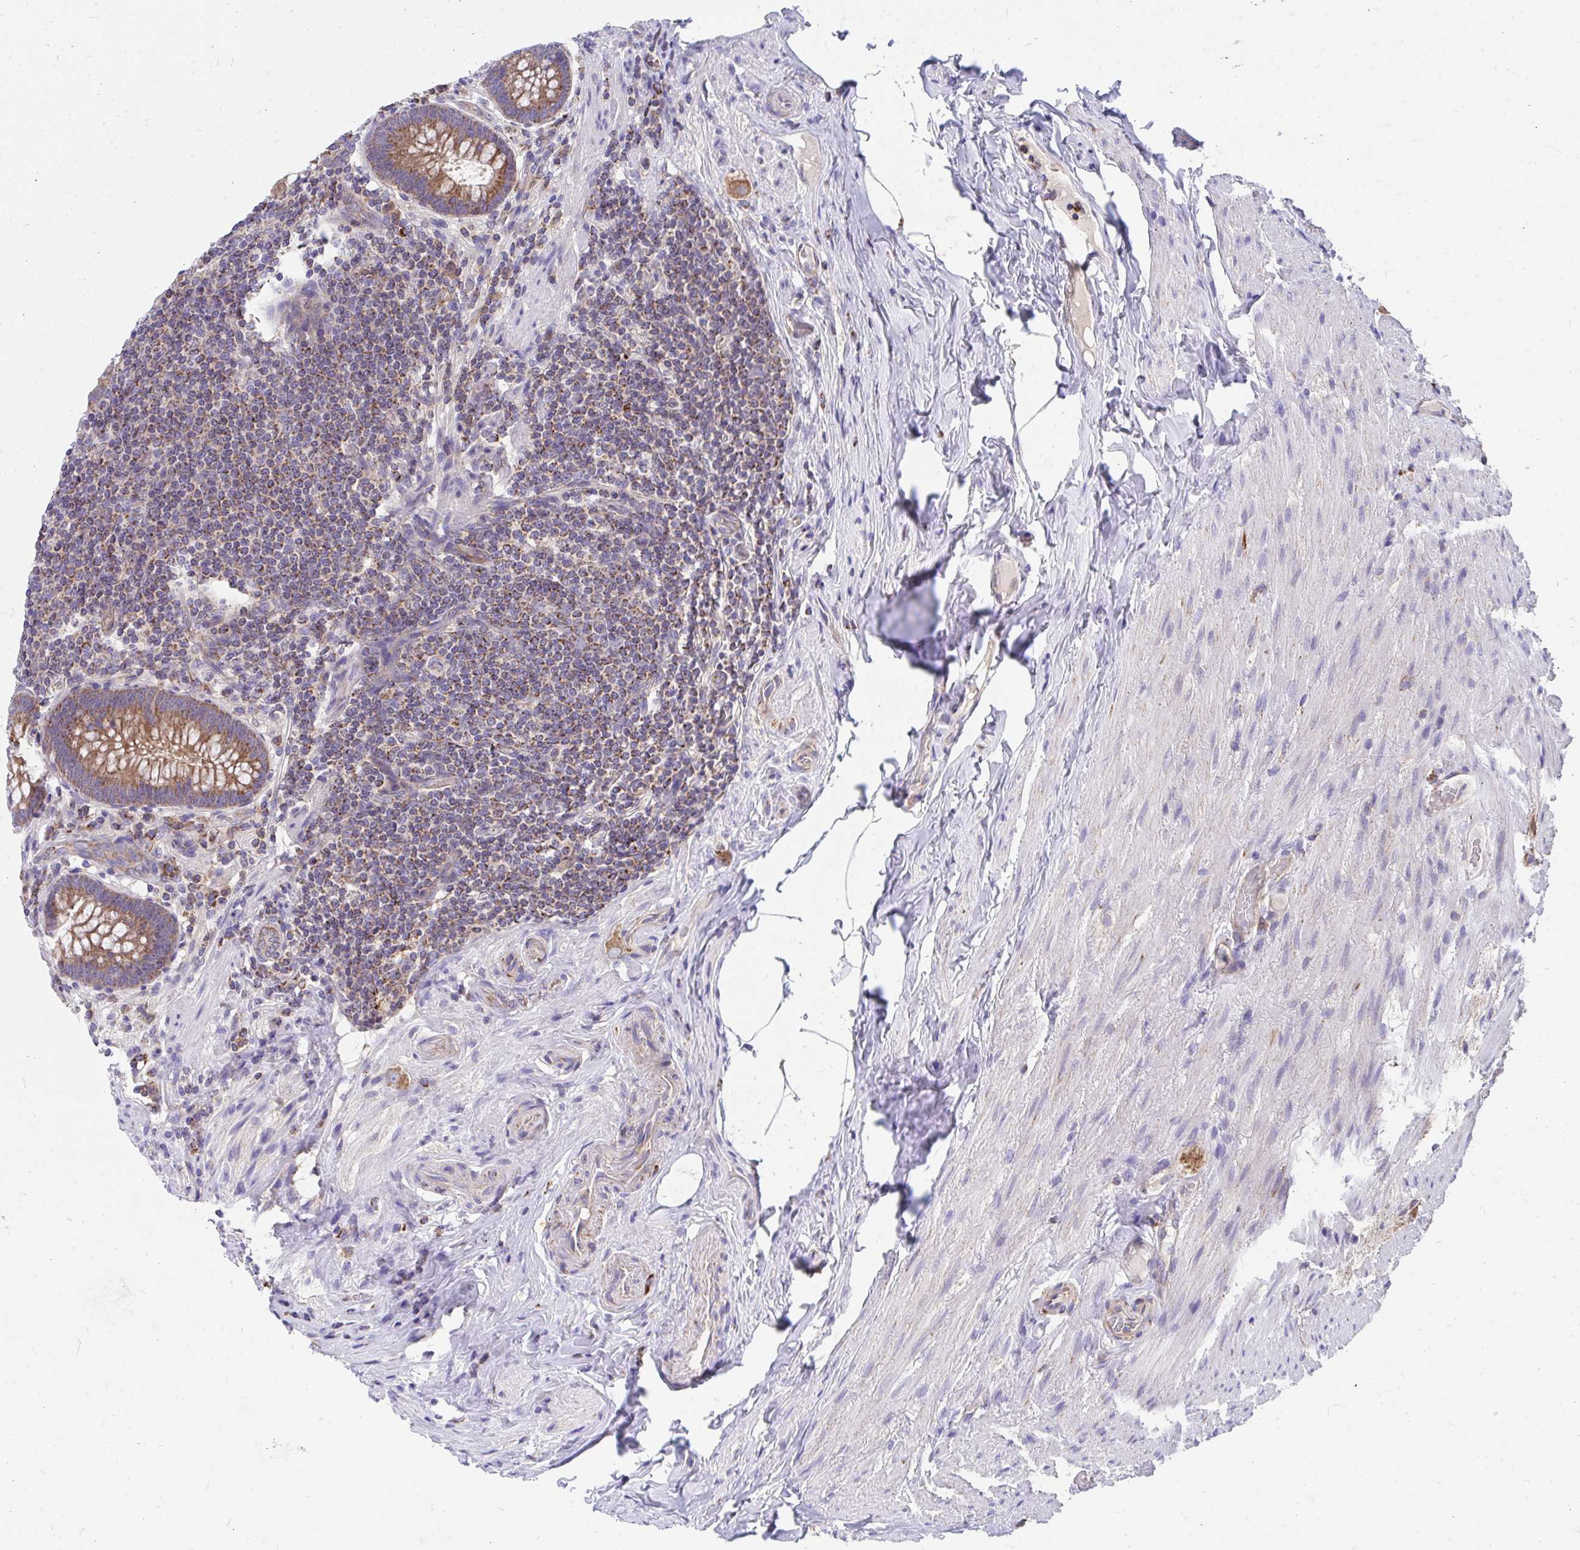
{"staining": {"intensity": "moderate", "quantity": ">75%", "location": "cytoplasmic/membranous"}, "tissue": "appendix", "cell_type": "Glandular cells", "image_type": "normal", "snomed": [{"axis": "morphology", "description": "Normal tissue, NOS"}, {"axis": "topography", "description": "Appendix"}], "caption": "The micrograph demonstrates a brown stain indicating the presence of a protein in the cytoplasmic/membranous of glandular cells in appendix. (IHC, brightfield microscopy, high magnification).", "gene": "FHIP1B", "patient": {"sex": "male", "age": 71}}